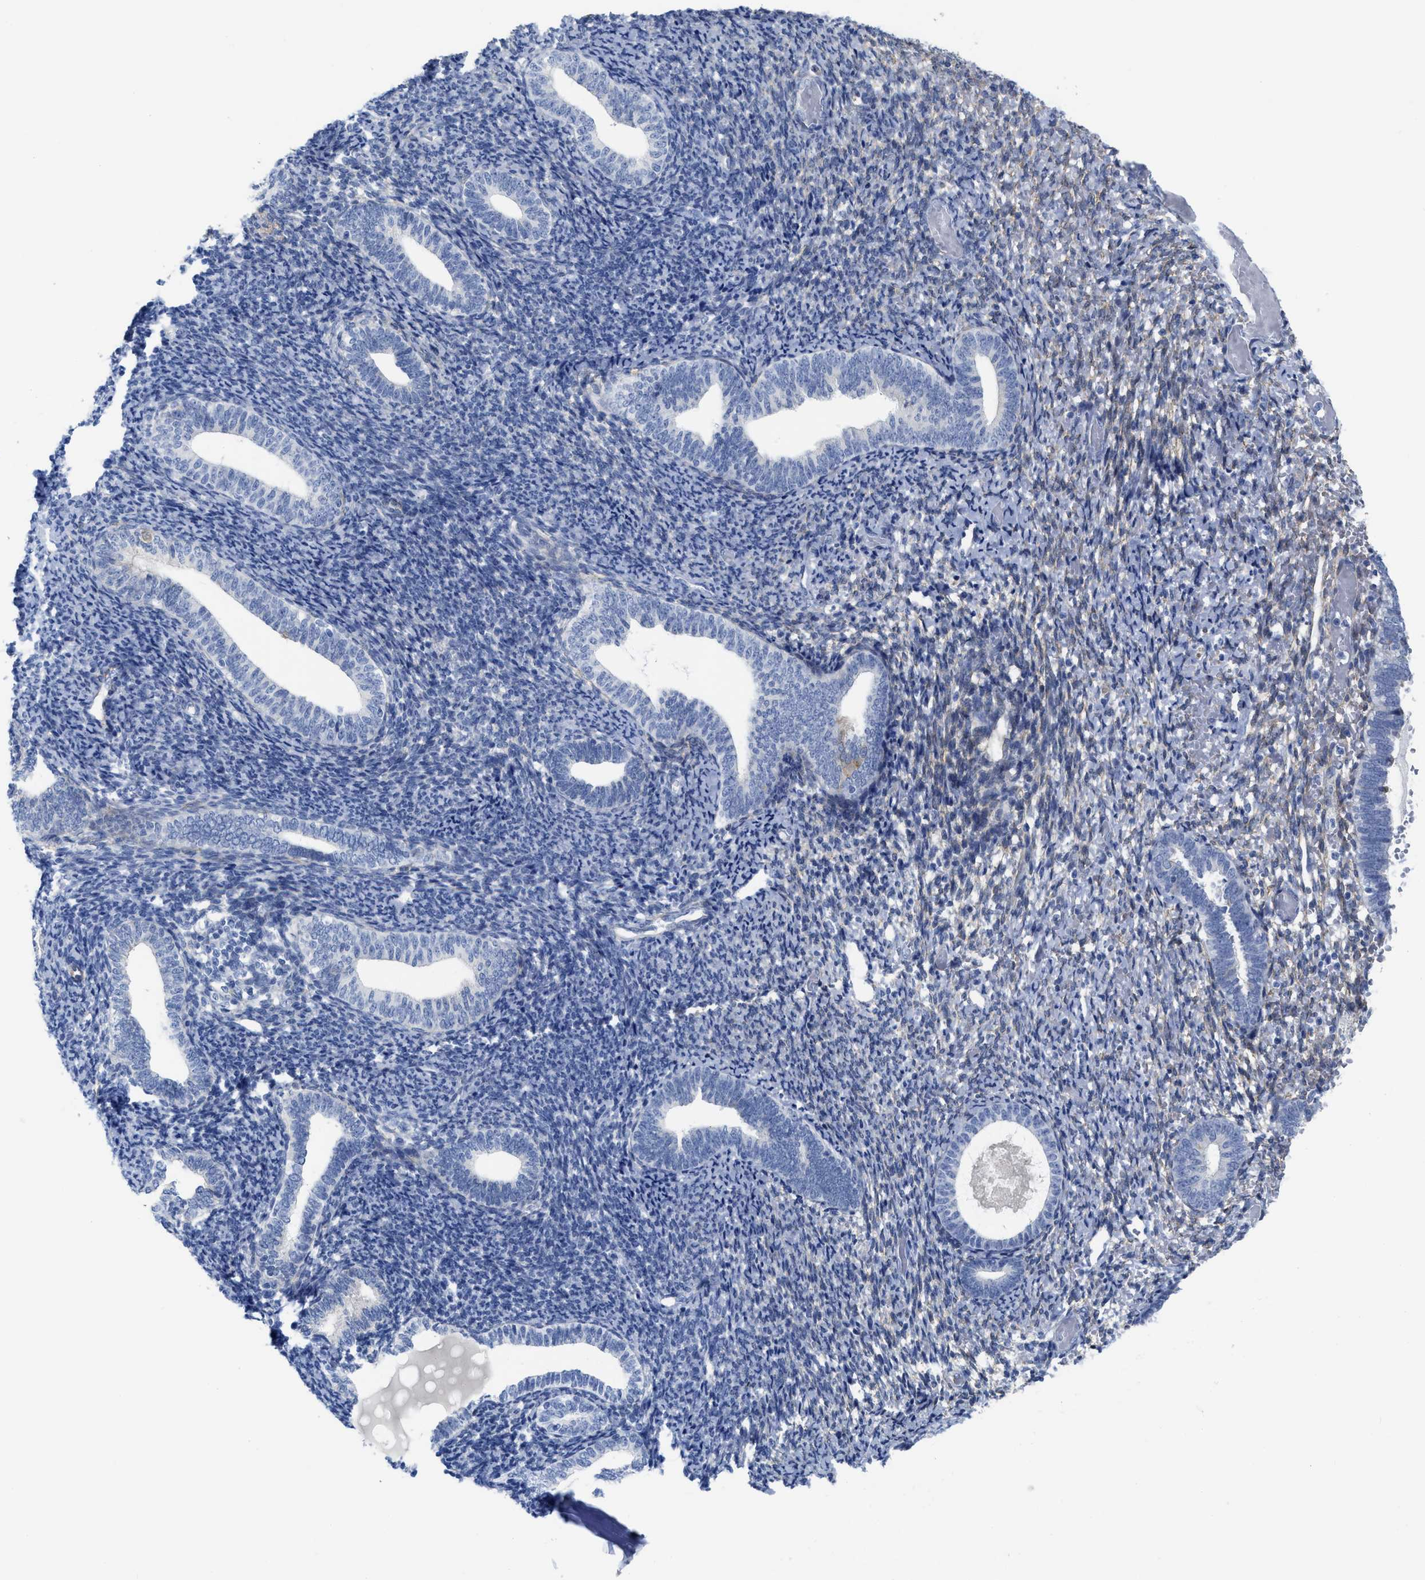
{"staining": {"intensity": "negative", "quantity": "none", "location": "none"}, "tissue": "endometrium", "cell_type": "Cells in endometrial stroma", "image_type": "normal", "snomed": [{"axis": "morphology", "description": "Normal tissue, NOS"}, {"axis": "topography", "description": "Endometrium"}], "caption": "The photomicrograph exhibits no significant staining in cells in endometrial stroma of endometrium. Brightfield microscopy of immunohistochemistry stained with DAB (brown) and hematoxylin (blue), captured at high magnification.", "gene": "TUB", "patient": {"sex": "female", "age": 66}}